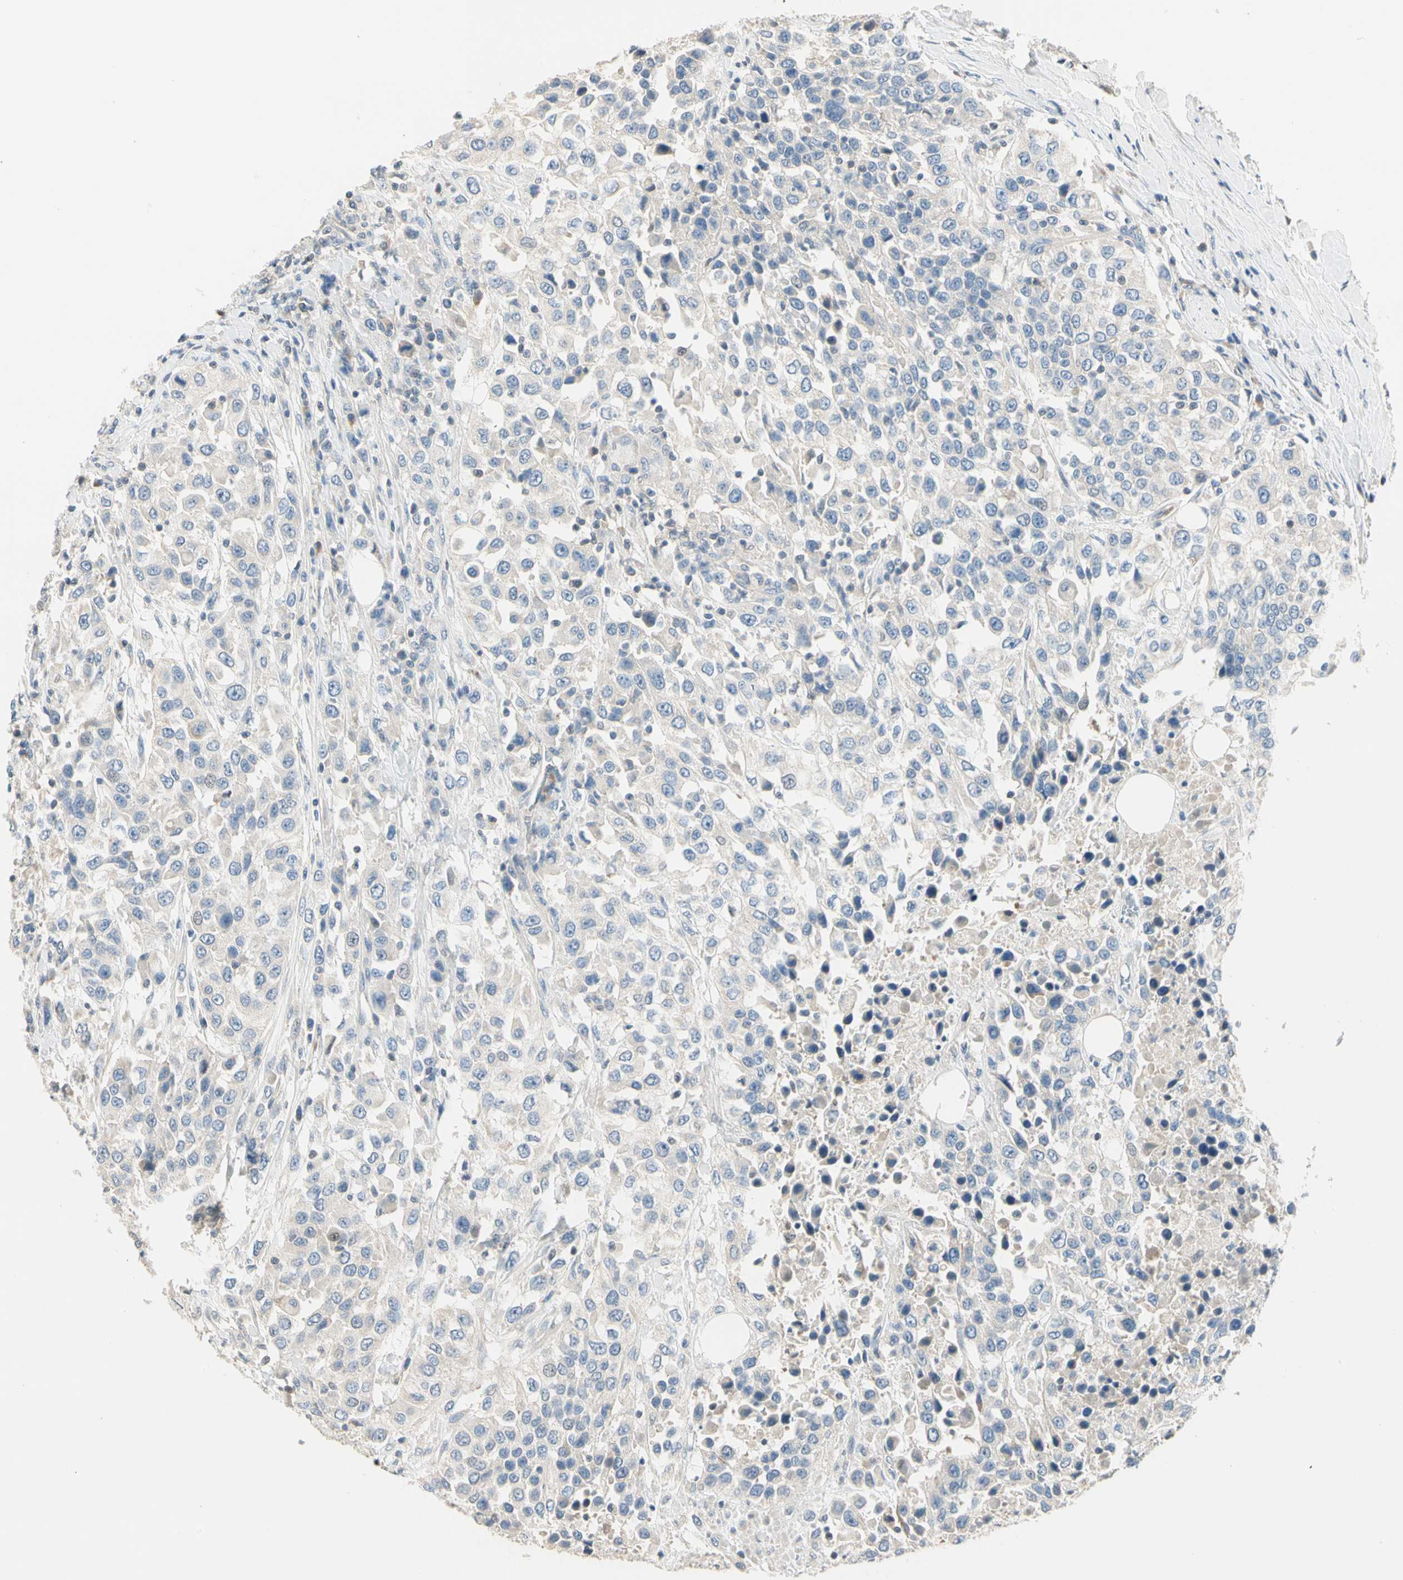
{"staining": {"intensity": "weak", "quantity": "<25%", "location": "cytoplasmic/membranous"}, "tissue": "urothelial cancer", "cell_type": "Tumor cells", "image_type": "cancer", "snomed": [{"axis": "morphology", "description": "Urothelial carcinoma, High grade"}, {"axis": "topography", "description": "Urinary bladder"}], "caption": "Urothelial cancer was stained to show a protein in brown. There is no significant positivity in tumor cells. (Brightfield microscopy of DAB immunohistochemistry at high magnification).", "gene": "GPR153", "patient": {"sex": "female", "age": 80}}